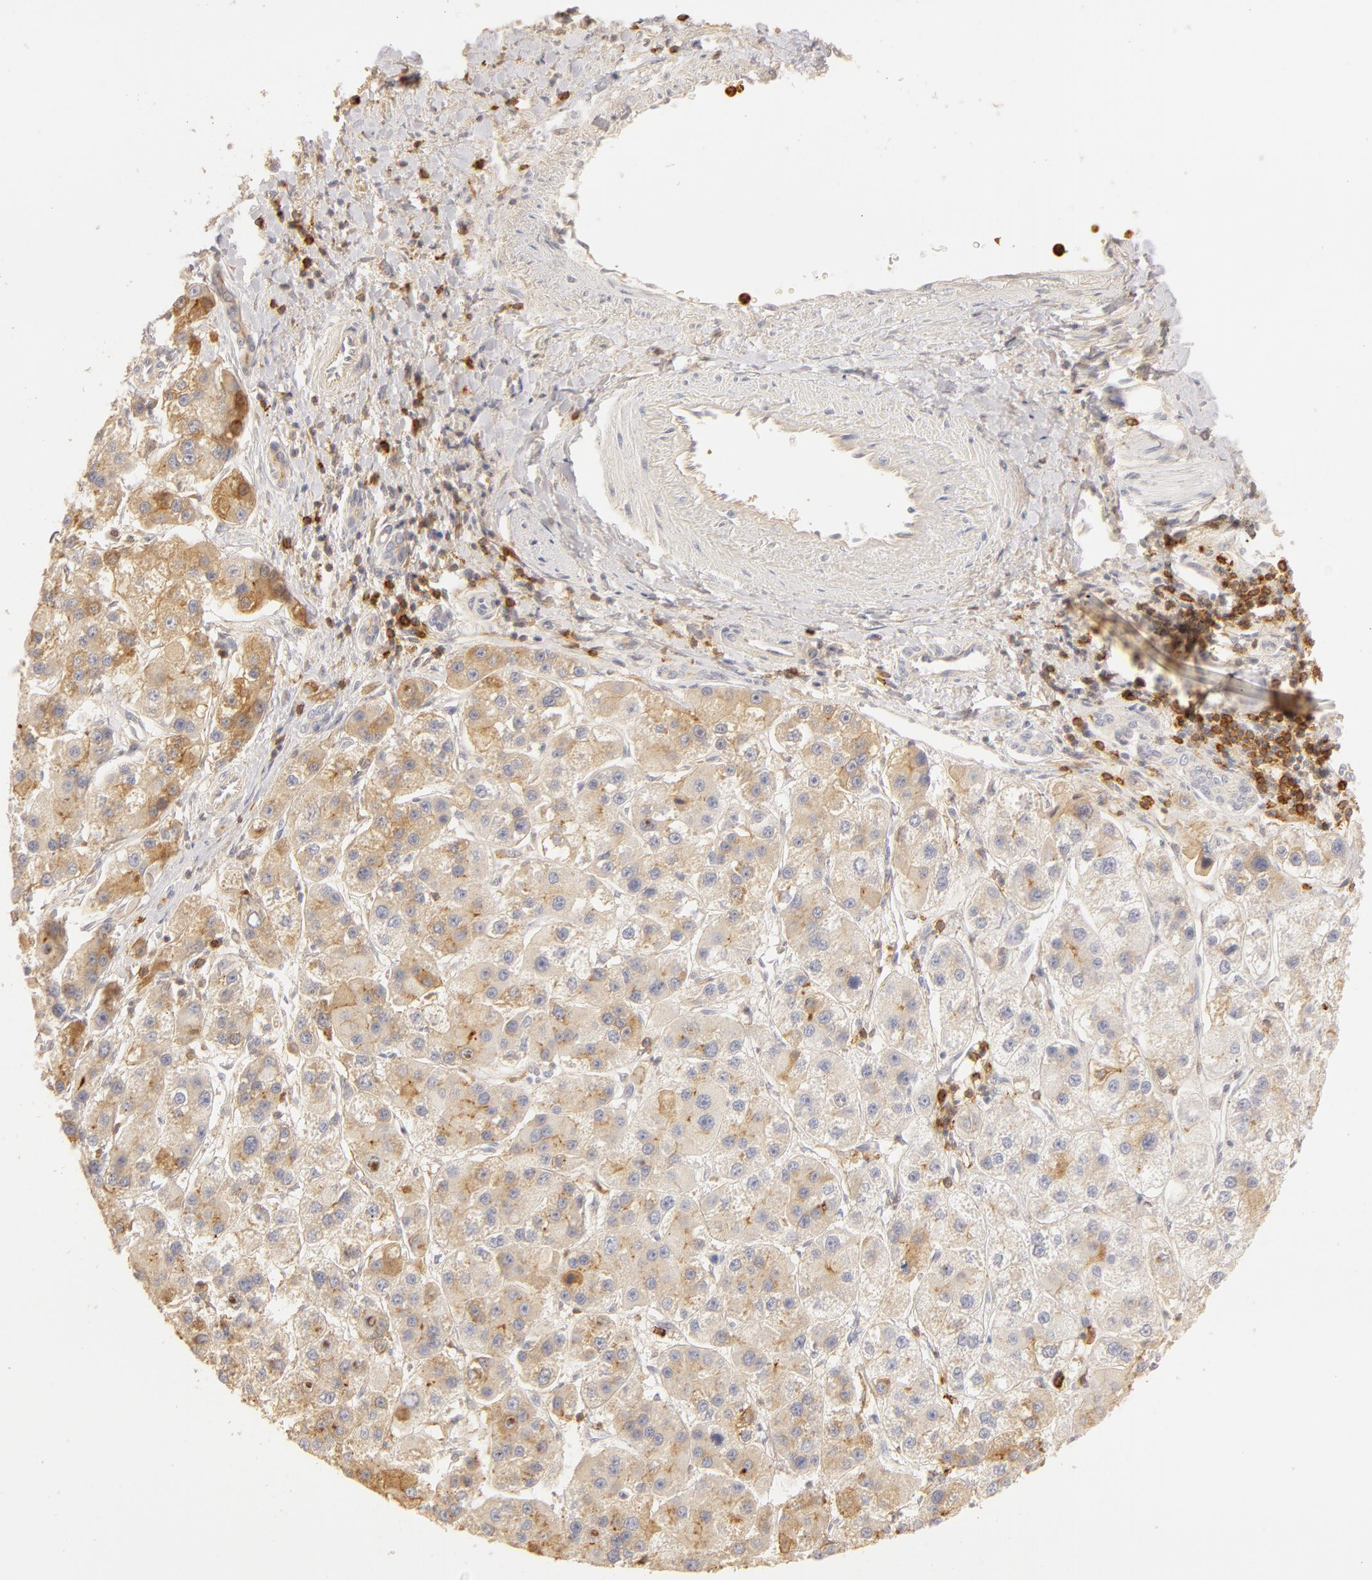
{"staining": {"intensity": "weak", "quantity": "25%-75%", "location": "cytoplasmic/membranous"}, "tissue": "liver cancer", "cell_type": "Tumor cells", "image_type": "cancer", "snomed": [{"axis": "morphology", "description": "Carcinoma, Hepatocellular, NOS"}, {"axis": "topography", "description": "Liver"}], "caption": "Liver cancer (hepatocellular carcinoma) stained for a protein (brown) shows weak cytoplasmic/membranous positive staining in approximately 25%-75% of tumor cells.", "gene": "C1R", "patient": {"sex": "female", "age": 85}}